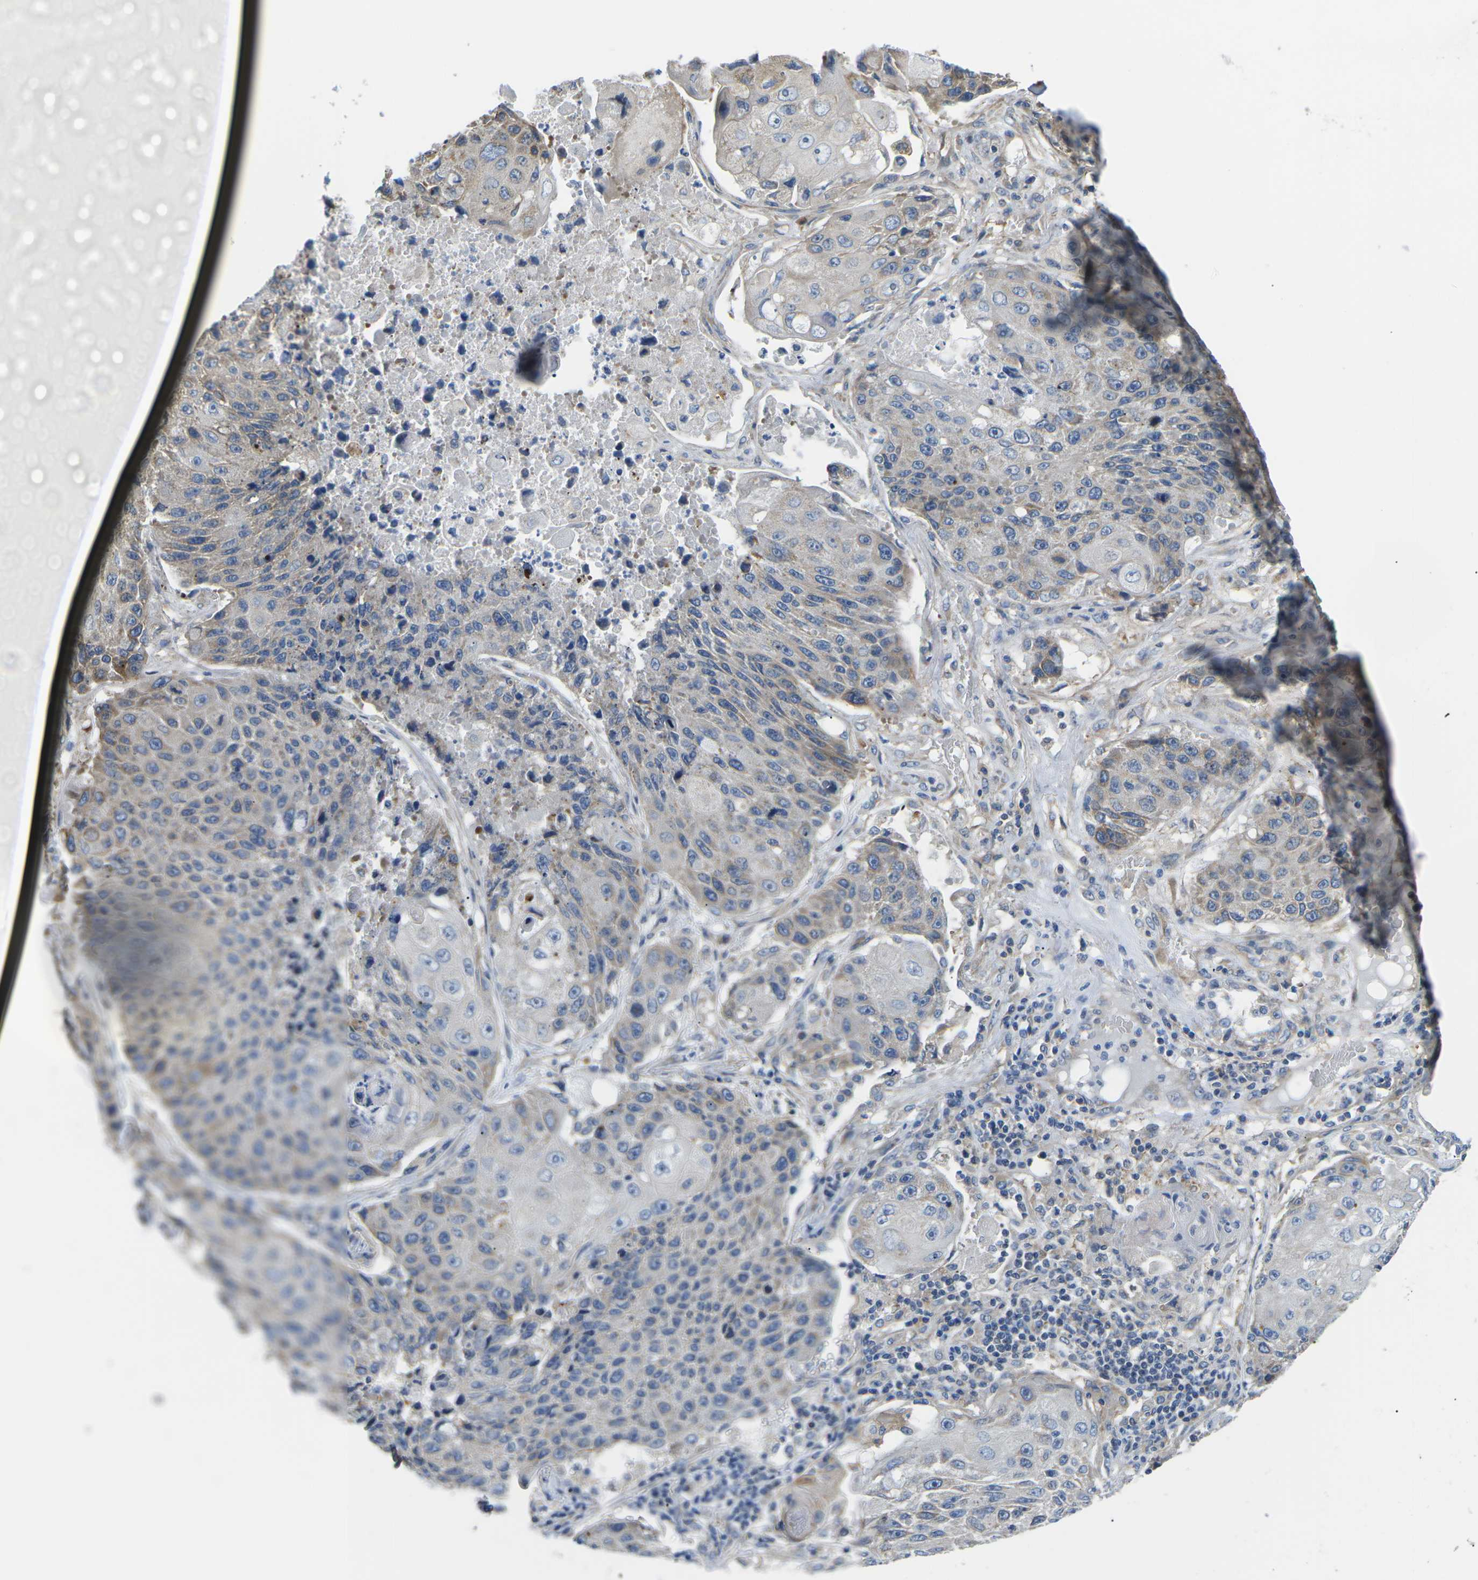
{"staining": {"intensity": "weak", "quantity": "25%-75%", "location": "cytoplasmic/membranous"}, "tissue": "lung cancer", "cell_type": "Tumor cells", "image_type": "cancer", "snomed": [{"axis": "morphology", "description": "Squamous cell carcinoma, NOS"}, {"axis": "topography", "description": "Lung"}], "caption": "Lung squamous cell carcinoma tissue exhibits weak cytoplasmic/membranous positivity in approximately 25%-75% of tumor cells", "gene": "TMEFF2", "patient": {"sex": "male", "age": 61}}